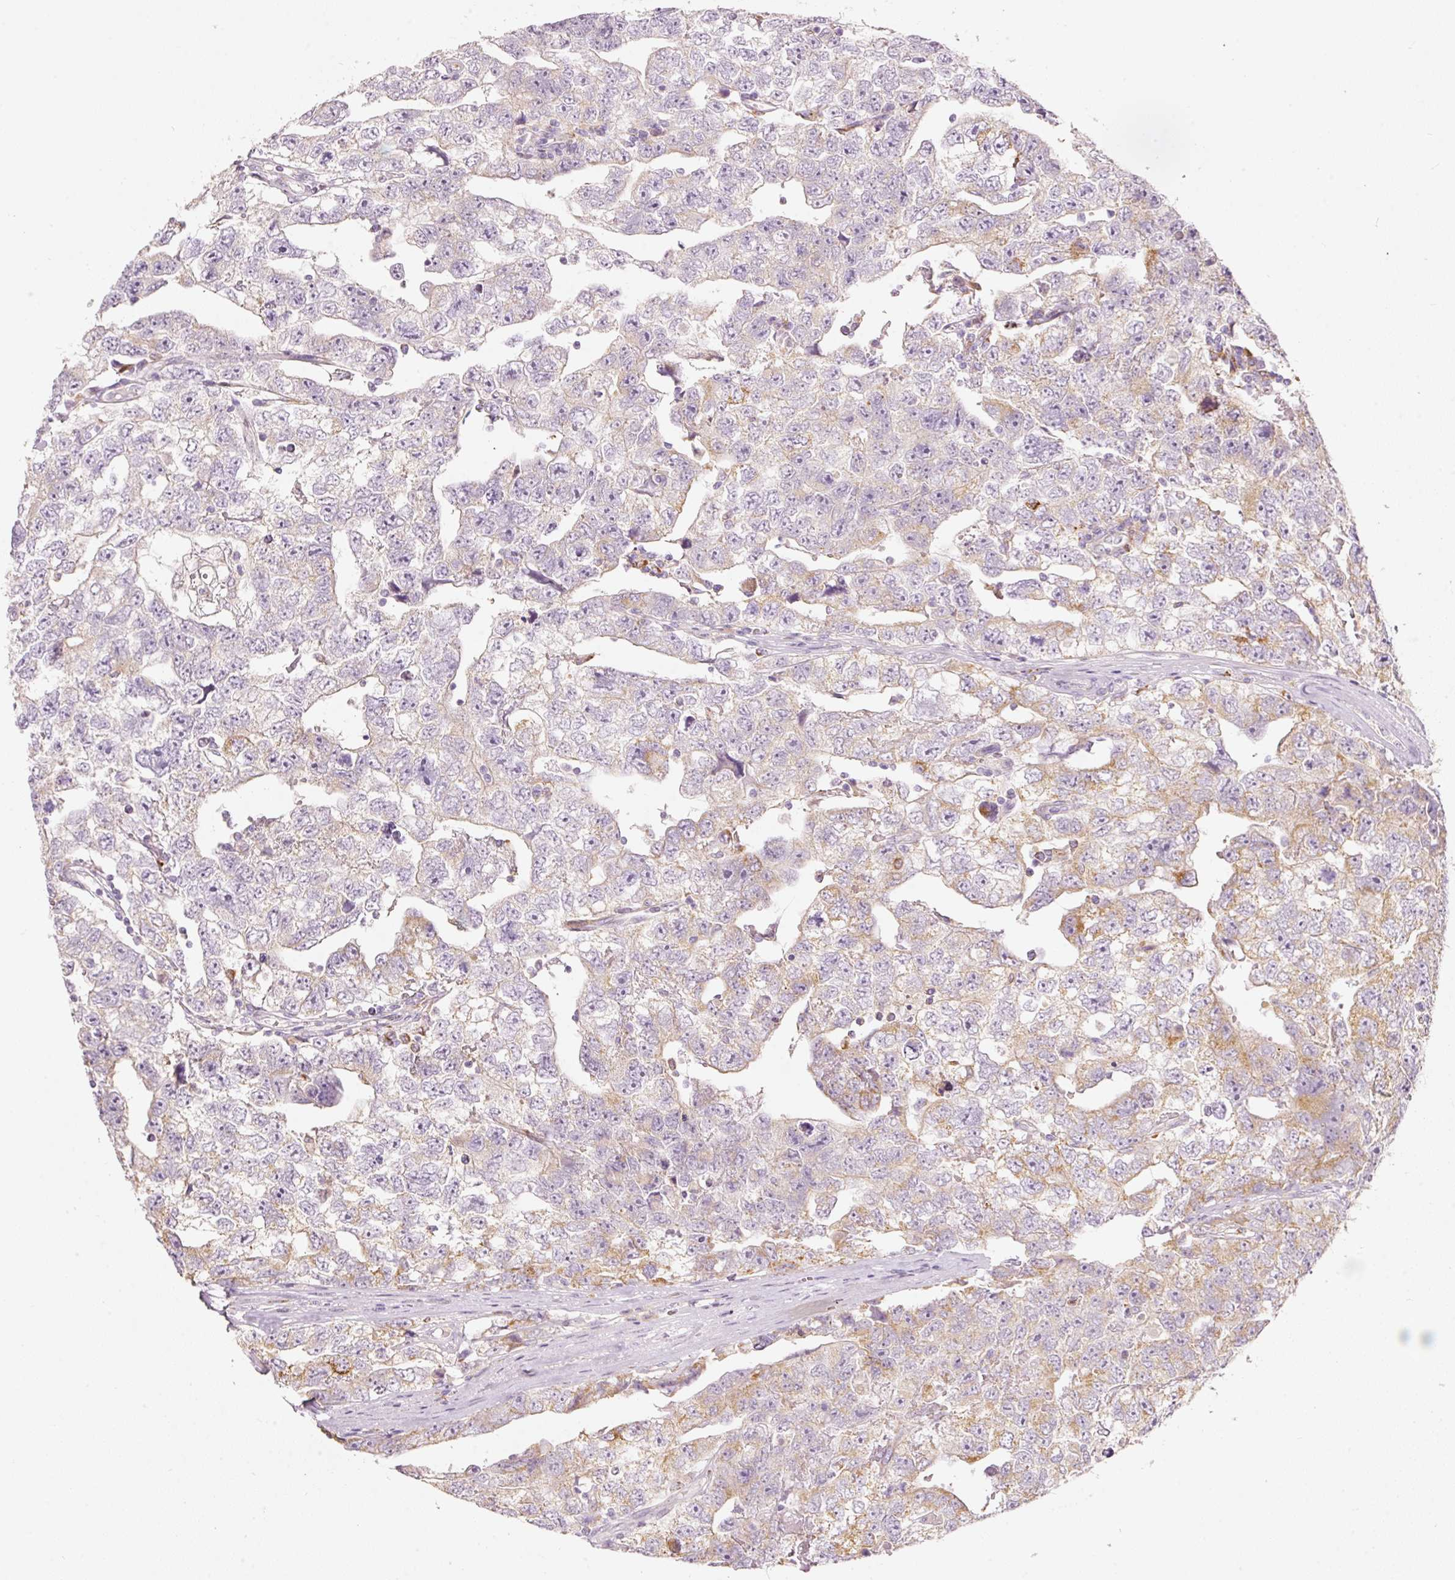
{"staining": {"intensity": "moderate", "quantity": "<25%", "location": "cytoplasmic/membranous"}, "tissue": "testis cancer", "cell_type": "Tumor cells", "image_type": "cancer", "snomed": [{"axis": "morphology", "description": "Carcinoma, Embryonal, NOS"}, {"axis": "topography", "description": "Testis"}], "caption": "Protein positivity by immunohistochemistry reveals moderate cytoplasmic/membranous expression in approximately <25% of tumor cells in testis cancer.", "gene": "MTHFD2", "patient": {"sex": "male", "age": 22}}